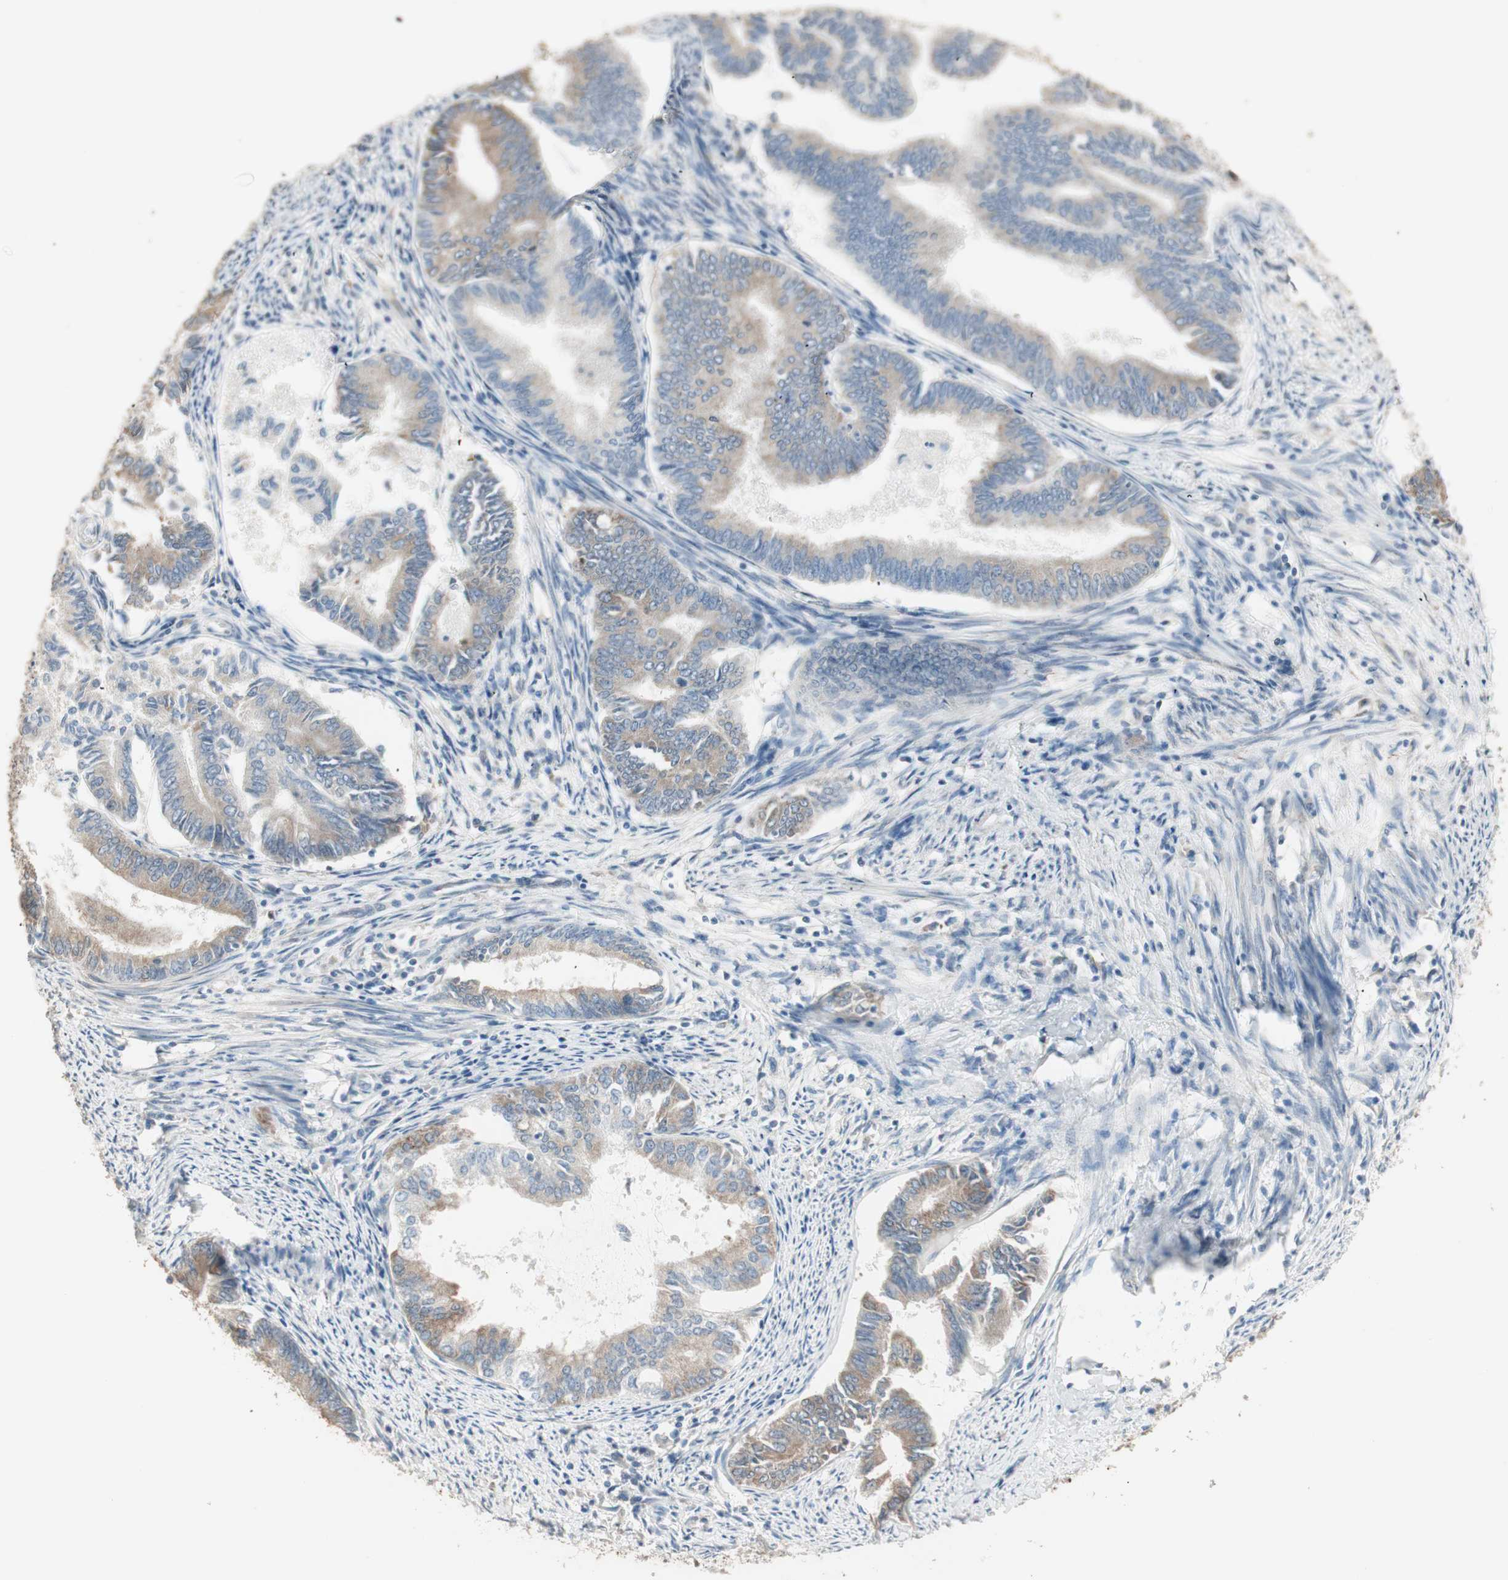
{"staining": {"intensity": "moderate", "quantity": ">75%", "location": "cytoplasmic/membranous"}, "tissue": "endometrial cancer", "cell_type": "Tumor cells", "image_type": "cancer", "snomed": [{"axis": "morphology", "description": "Adenocarcinoma, NOS"}, {"axis": "topography", "description": "Endometrium"}], "caption": "Endometrial adenocarcinoma stained for a protein (brown) demonstrates moderate cytoplasmic/membranous positive positivity in approximately >75% of tumor cells.", "gene": "TASOR", "patient": {"sex": "female", "age": 86}}